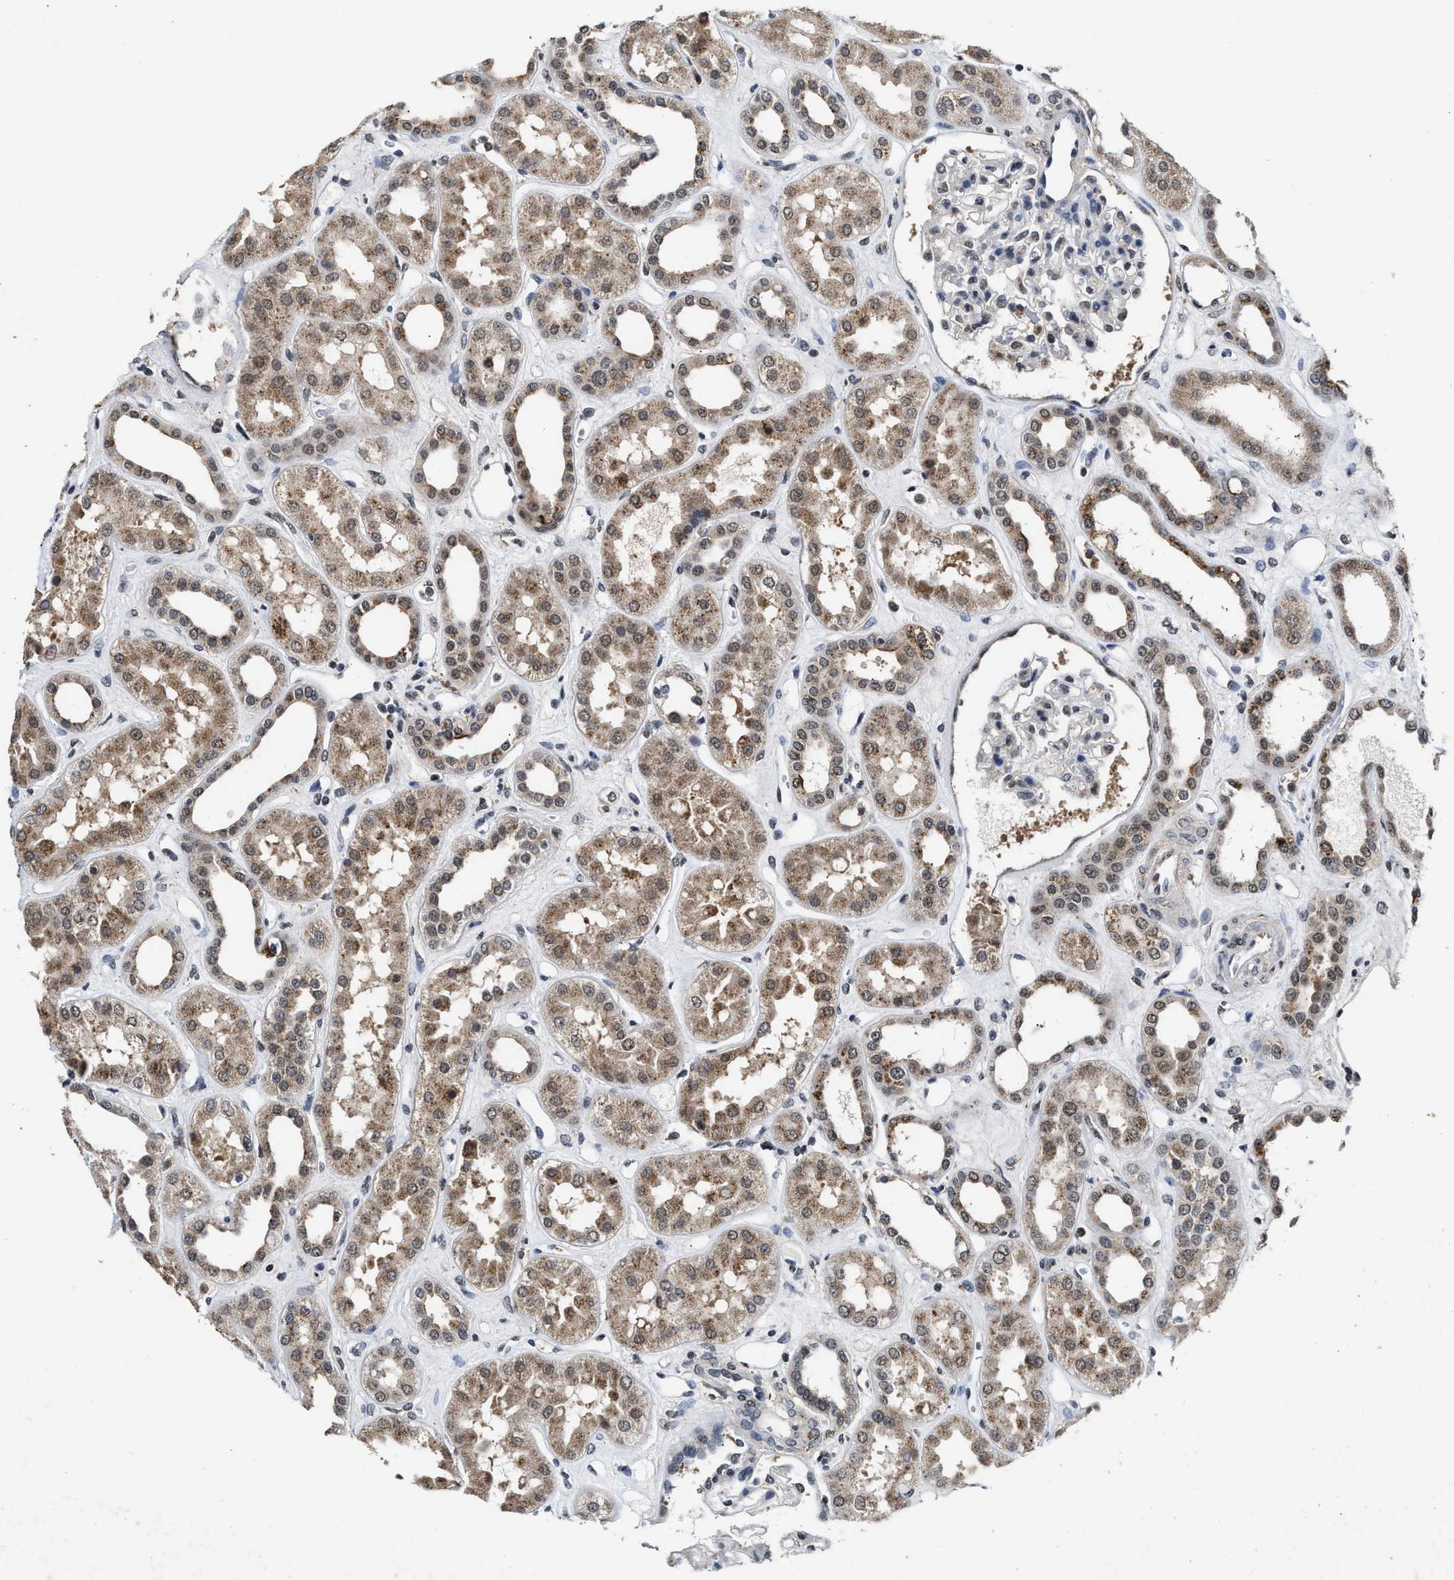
{"staining": {"intensity": "weak", "quantity": "<25%", "location": "nuclear"}, "tissue": "kidney", "cell_type": "Cells in glomeruli", "image_type": "normal", "snomed": [{"axis": "morphology", "description": "Normal tissue, NOS"}, {"axis": "topography", "description": "Kidney"}], "caption": "The photomicrograph displays no significant positivity in cells in glomeruli of kidney. (DAB IHC with hematoxylin counter stain).", "gene": "ACOX1", "patient": {"sex": "male", "age": 59}}